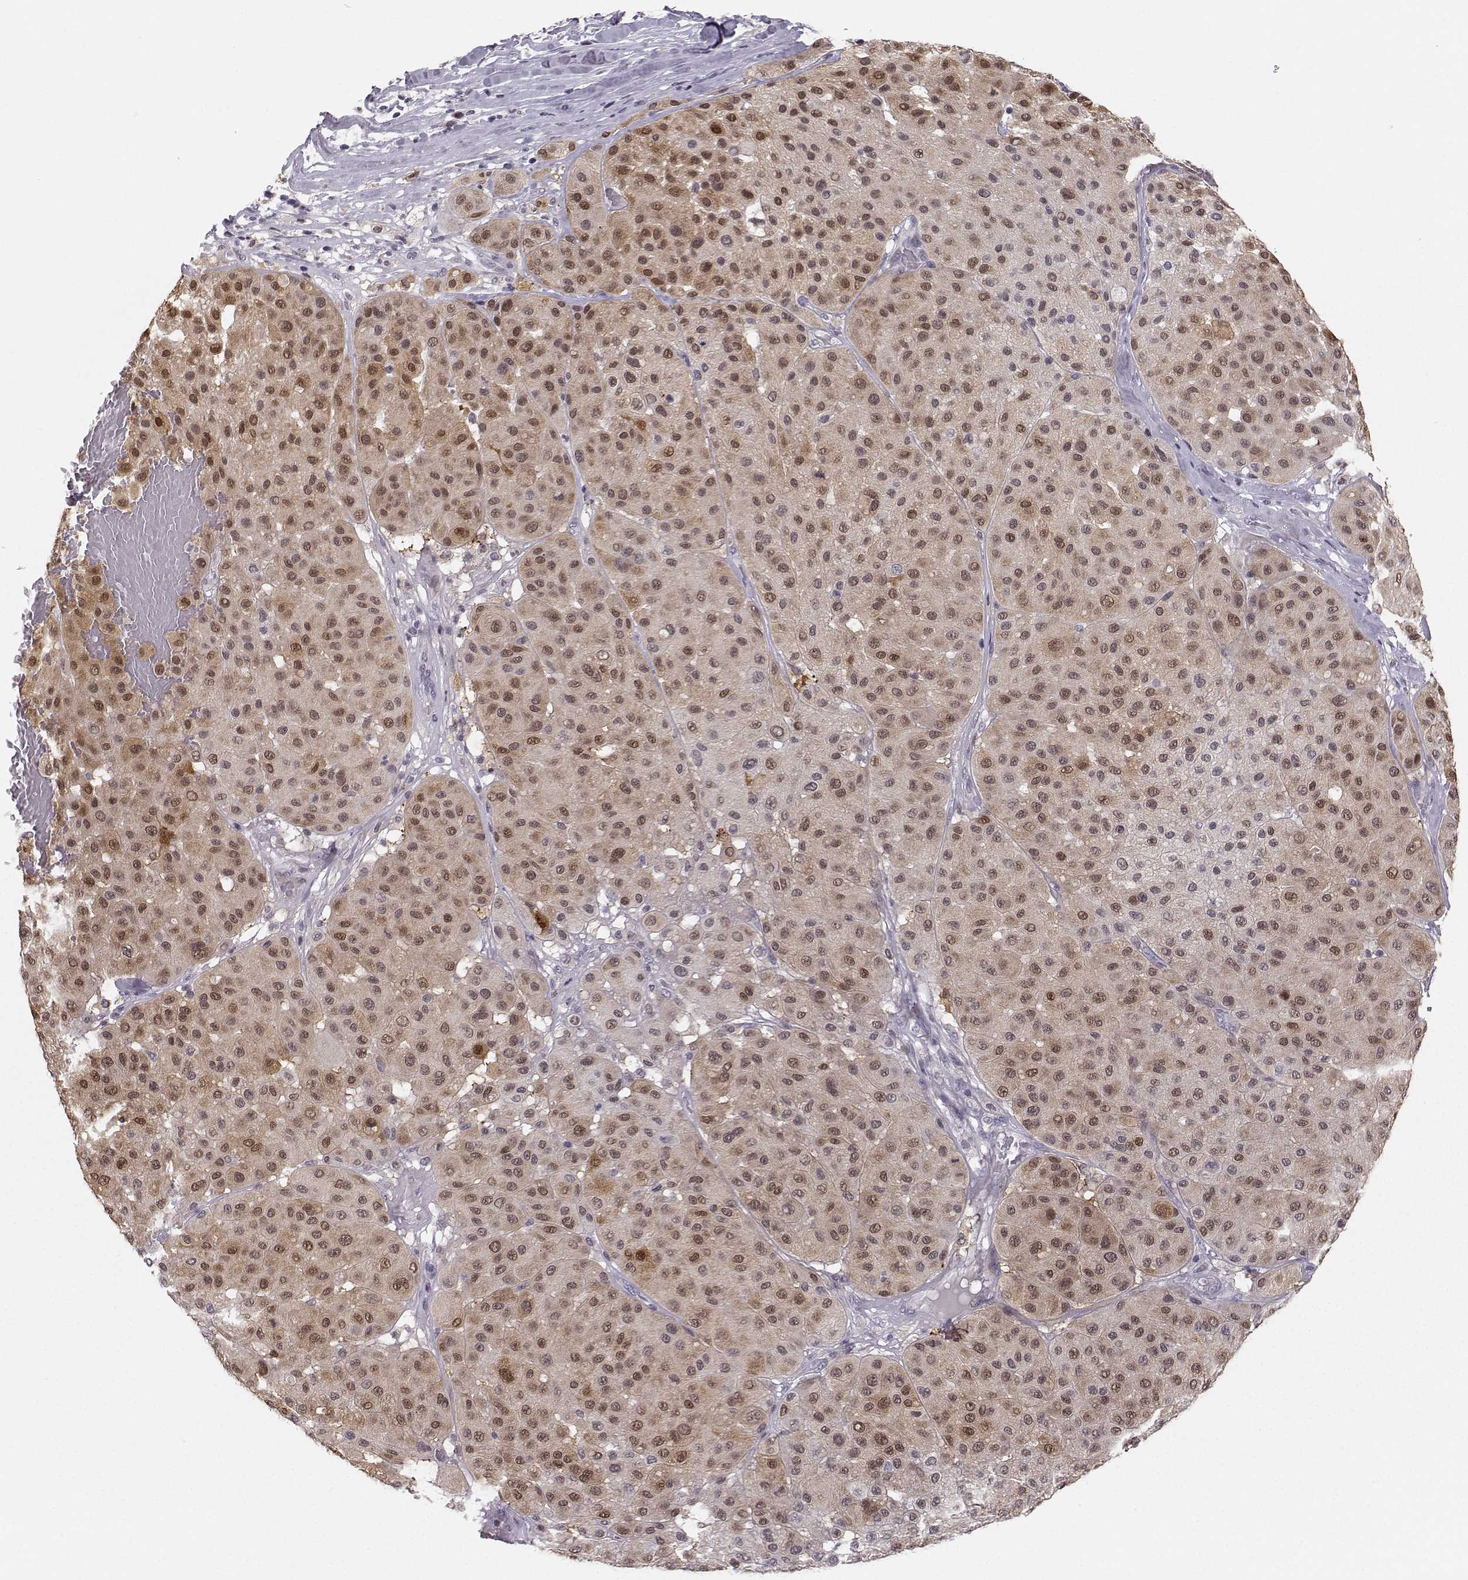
{"staining": {"intensity": "moderate", "quantity": "<25%", "location": "nuclear"}, "tissue": "melanoma", "cell_type": "Tumor cells", "image_type": "cancer", "snomed": [{"axis": "morphology", "description": "Malignant melanoma, Metastatic site"}, {"axis": "topography", "description": "Smooth muscle"}], "caption": "A brown stain shows moderate nuclear positivity of a protein in human malignant melanoma (metastatic site) tumor cells.", "gene": "HTR7", "patient": {"sex": "male", "age": 41}}